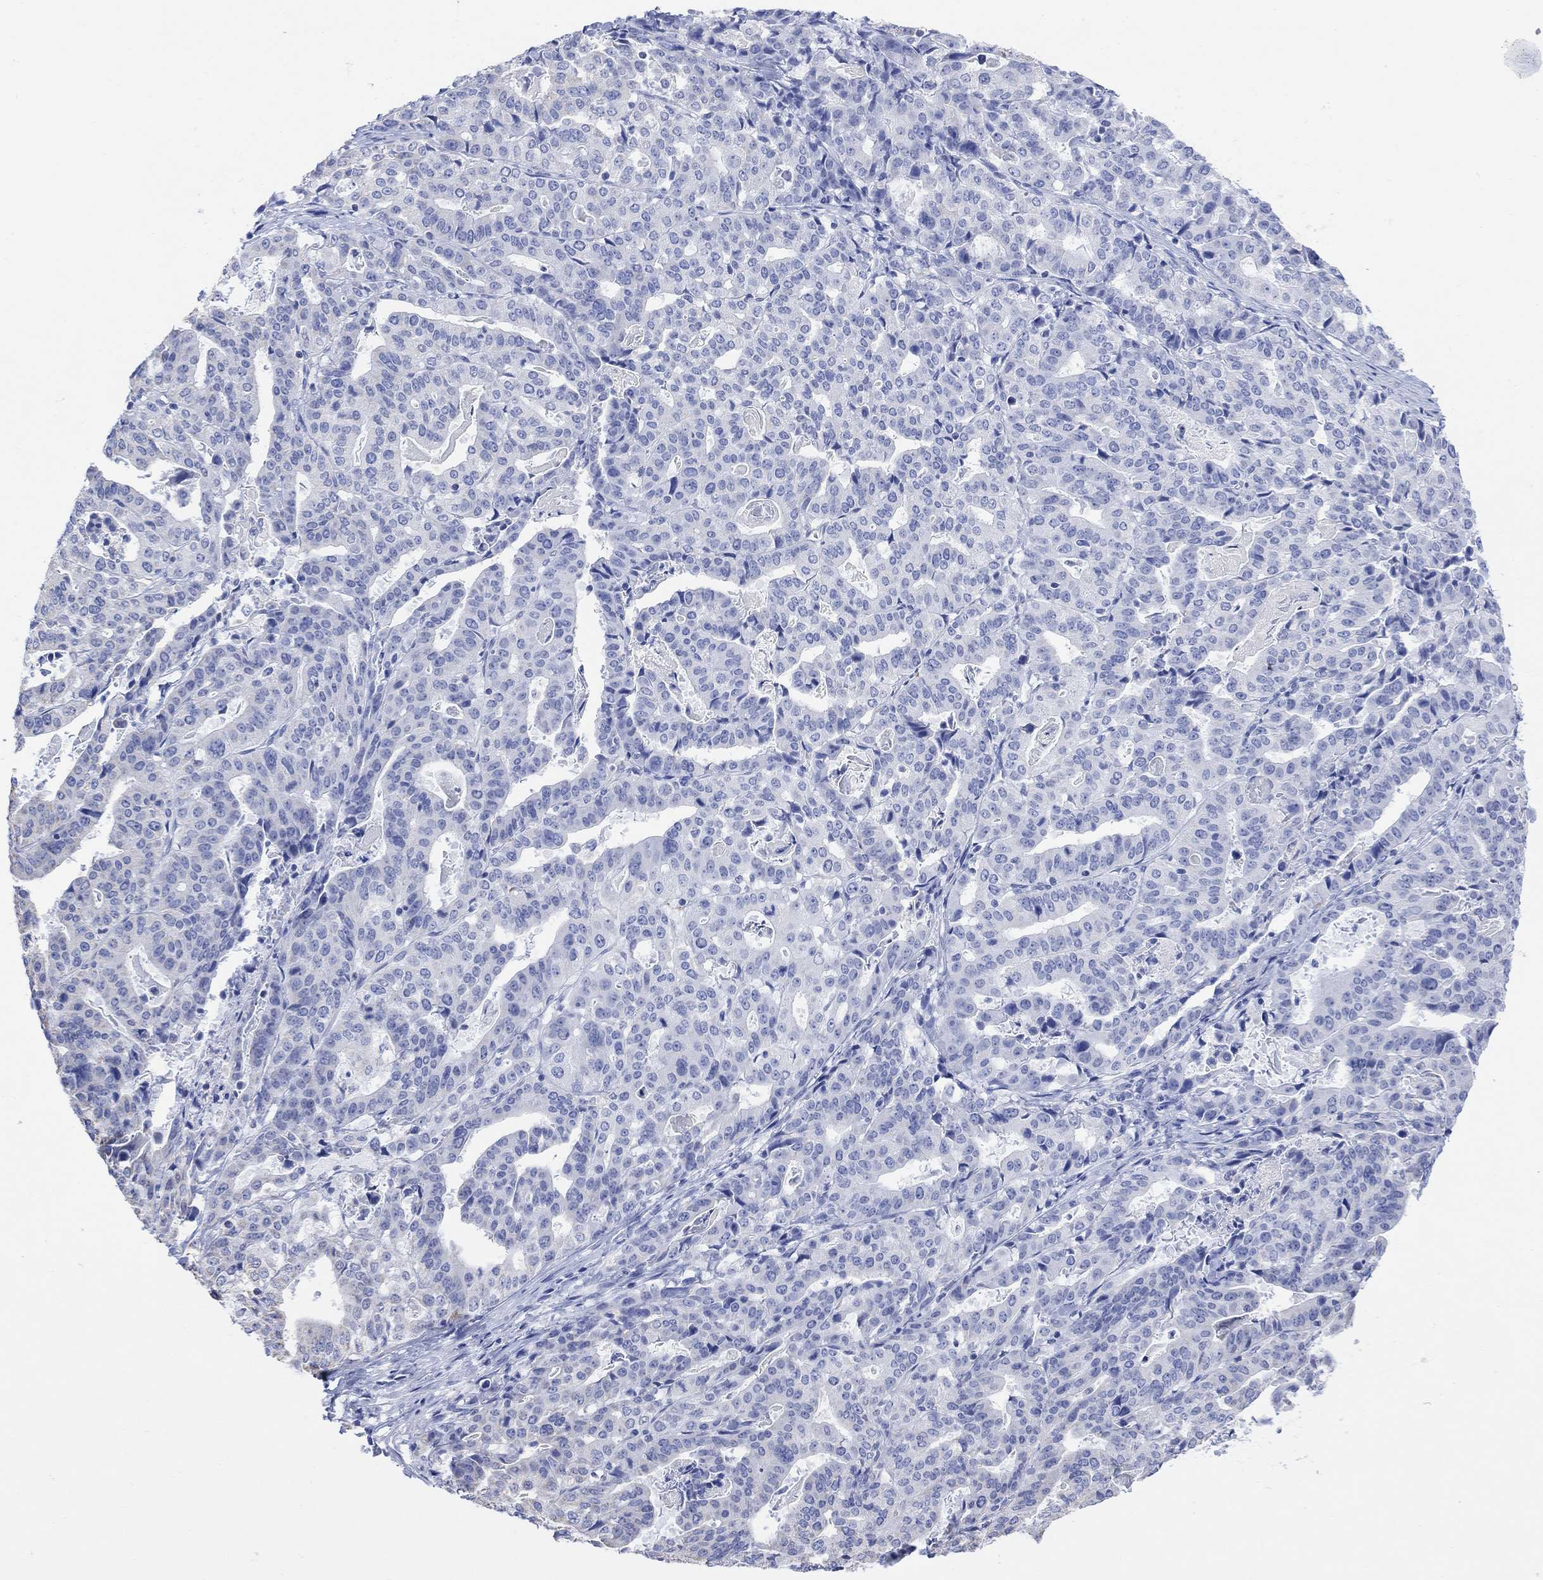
{"staining": {"intensity": "negative", "quantity": "none", "location": "none"}, "tissue": "stomach cancer", "cell_type": "Tumor cells", "image_type": "cancer", "snomed": [{"axis": "morphology", "description": "Adenocarcinoma, NOS"}, {"axis": "topography", "description": "Stomach"}], "caption": "There is no significant positivity in tumor cells of stomach cancer (adenocarcinoma).", "gene": "SYT12", "patient": {"sex": "male", "age": 48}}